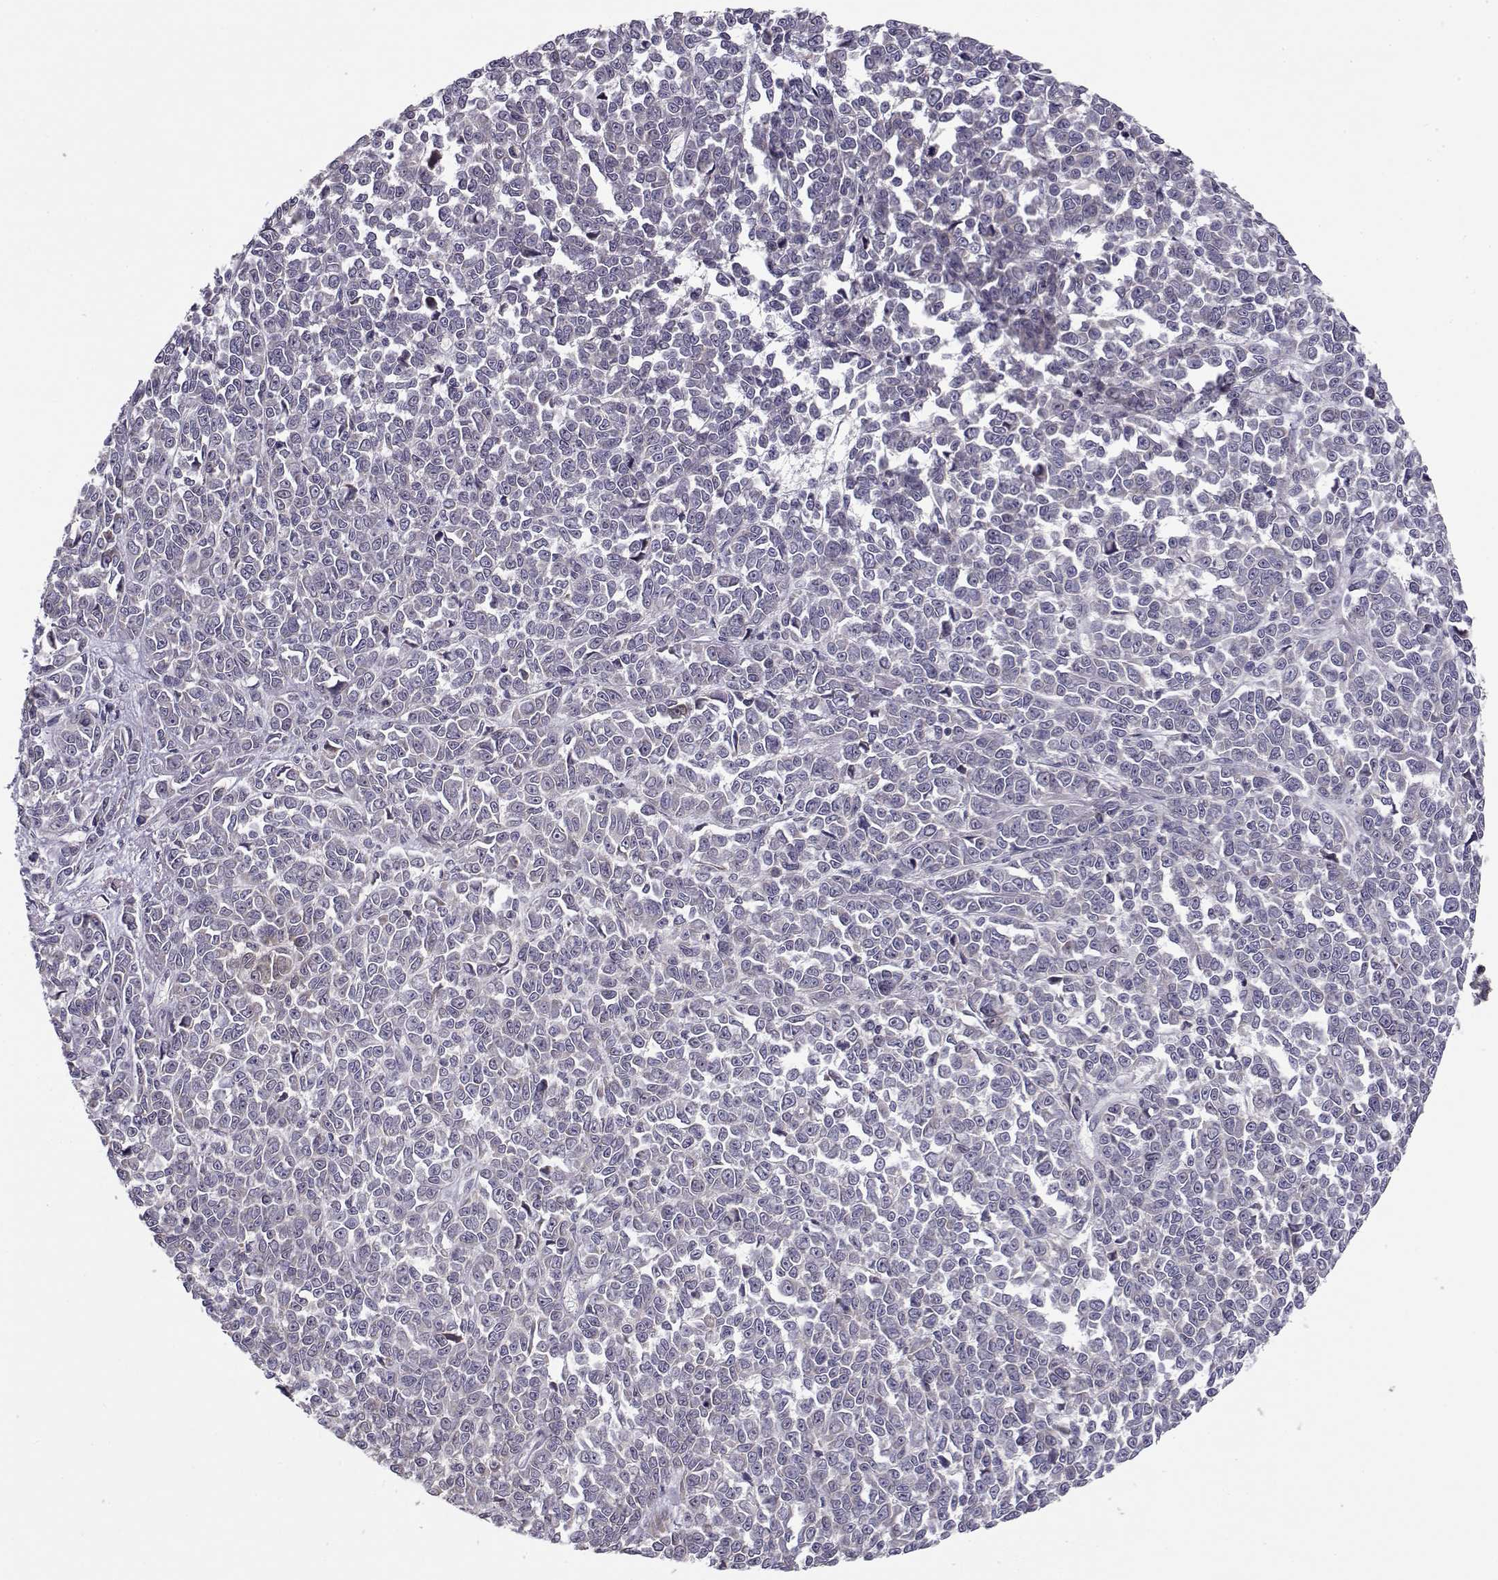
{"staining": {"intensity": "negative", "quantity": "none", "location": "none"}, "tissue": "melanoma", "cell_type": "Tumor cells", "image_type": "cancer", "snomed": [{"axis": "morphology", "description": "Malignant melanoma, NOS"}, {"axis": "topography", "description": "Skin"}], "caption": "Immunohistochemistry (IHC) micrograph of neoplastic tissue: melanoma stained with DAB demonstrates no significant protein expression in tumor cells.", "gene": "ENTPD8", "patient": {"sex": "female", "age": 95}}